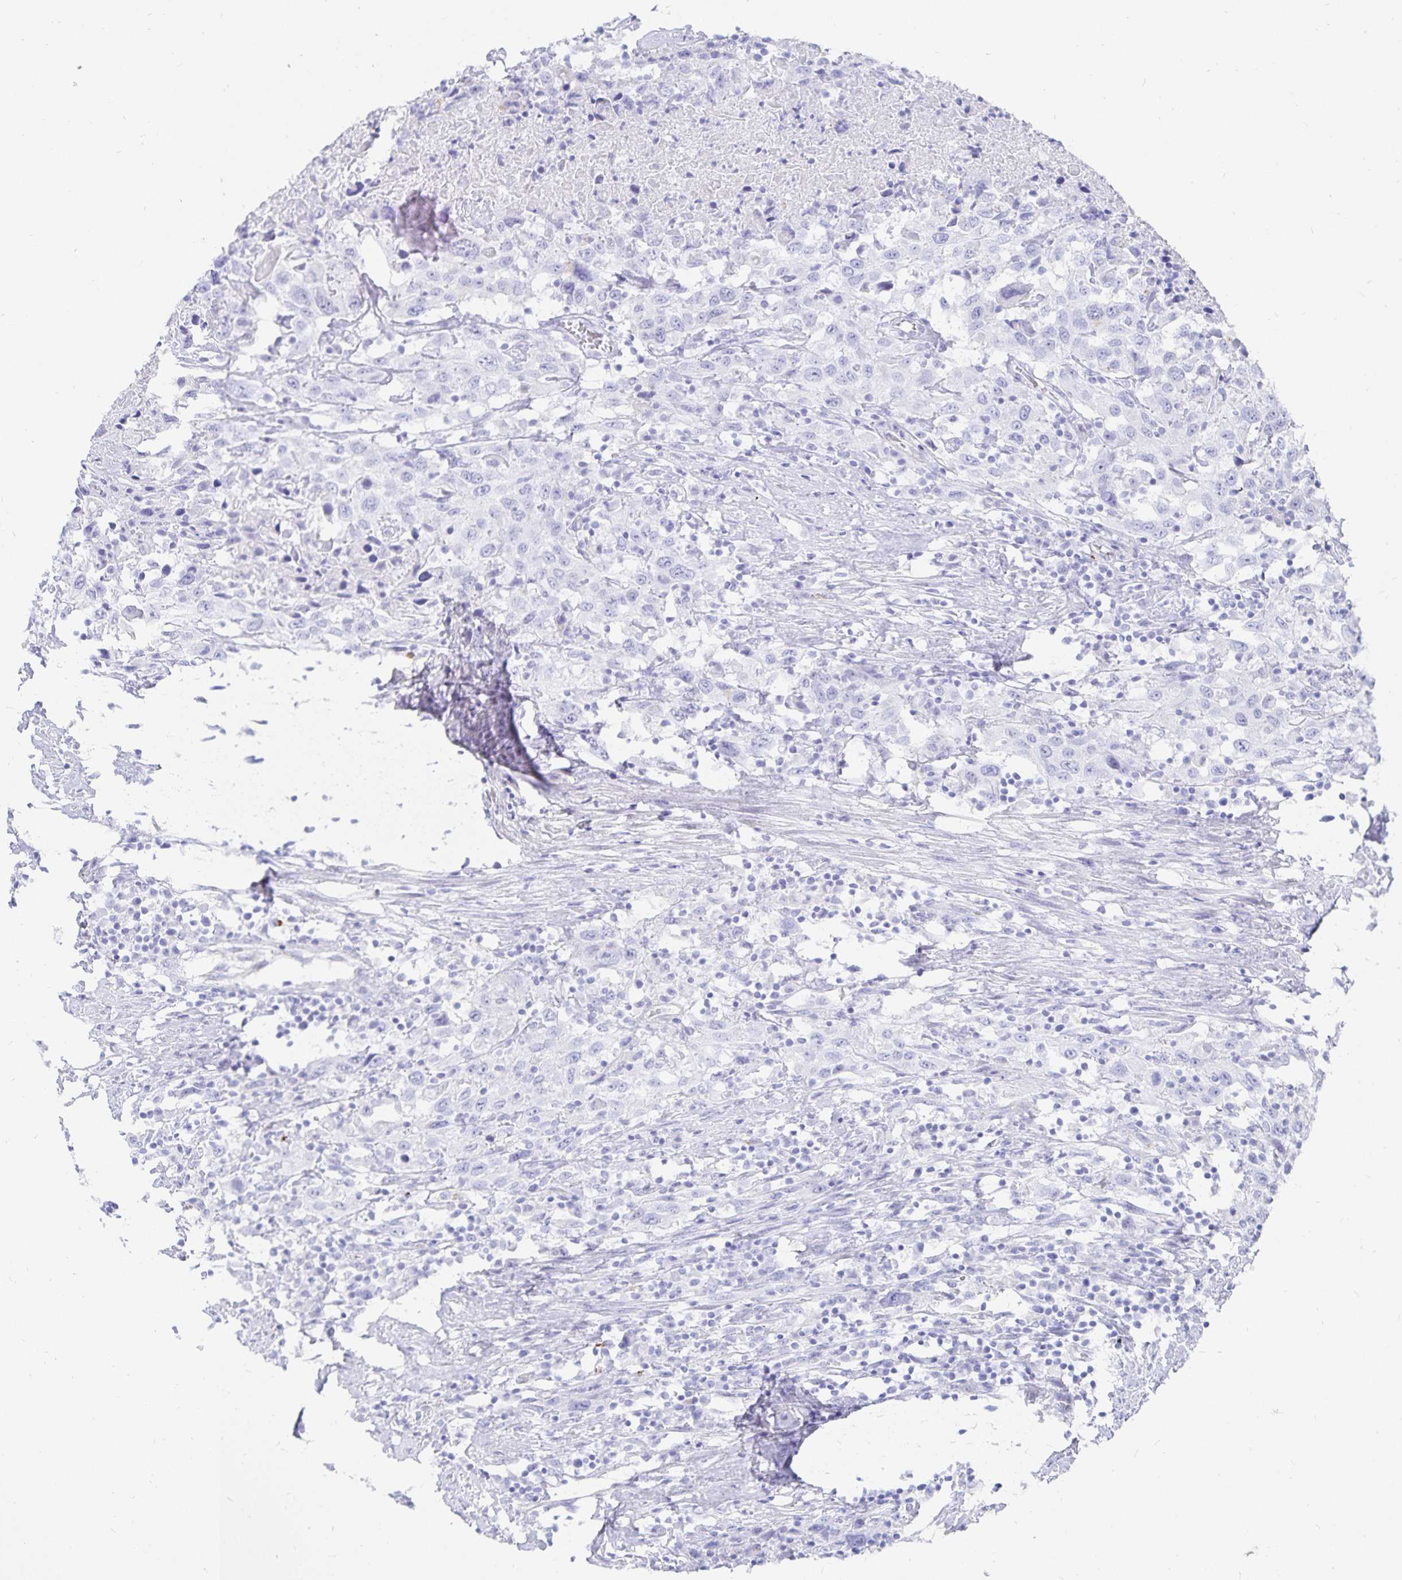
{"staining": {"intensity": "negative", "quantity": "none", "location": "none"}, "tissue": "urothelial cancer", "cell_type": "Tumor cells", "image_type": "cancer", "snomed": [{"axis": "morphology", "description": "Urothelial carcinoma, High grade"}, {"axis": "topography", "description": "Urinary bladder"}], "caption": "Histopathology image shows no significant protein staining in tumor cells of urothelial carcinoma (high-grade). The staining was performed using DAB to visualize the protein expression in brown, while the nuclei were stained in blue with hematoxylin (Magnification: 20x).", "gene": "INSL5", "patient": {"sex": "male", "age": 61}}